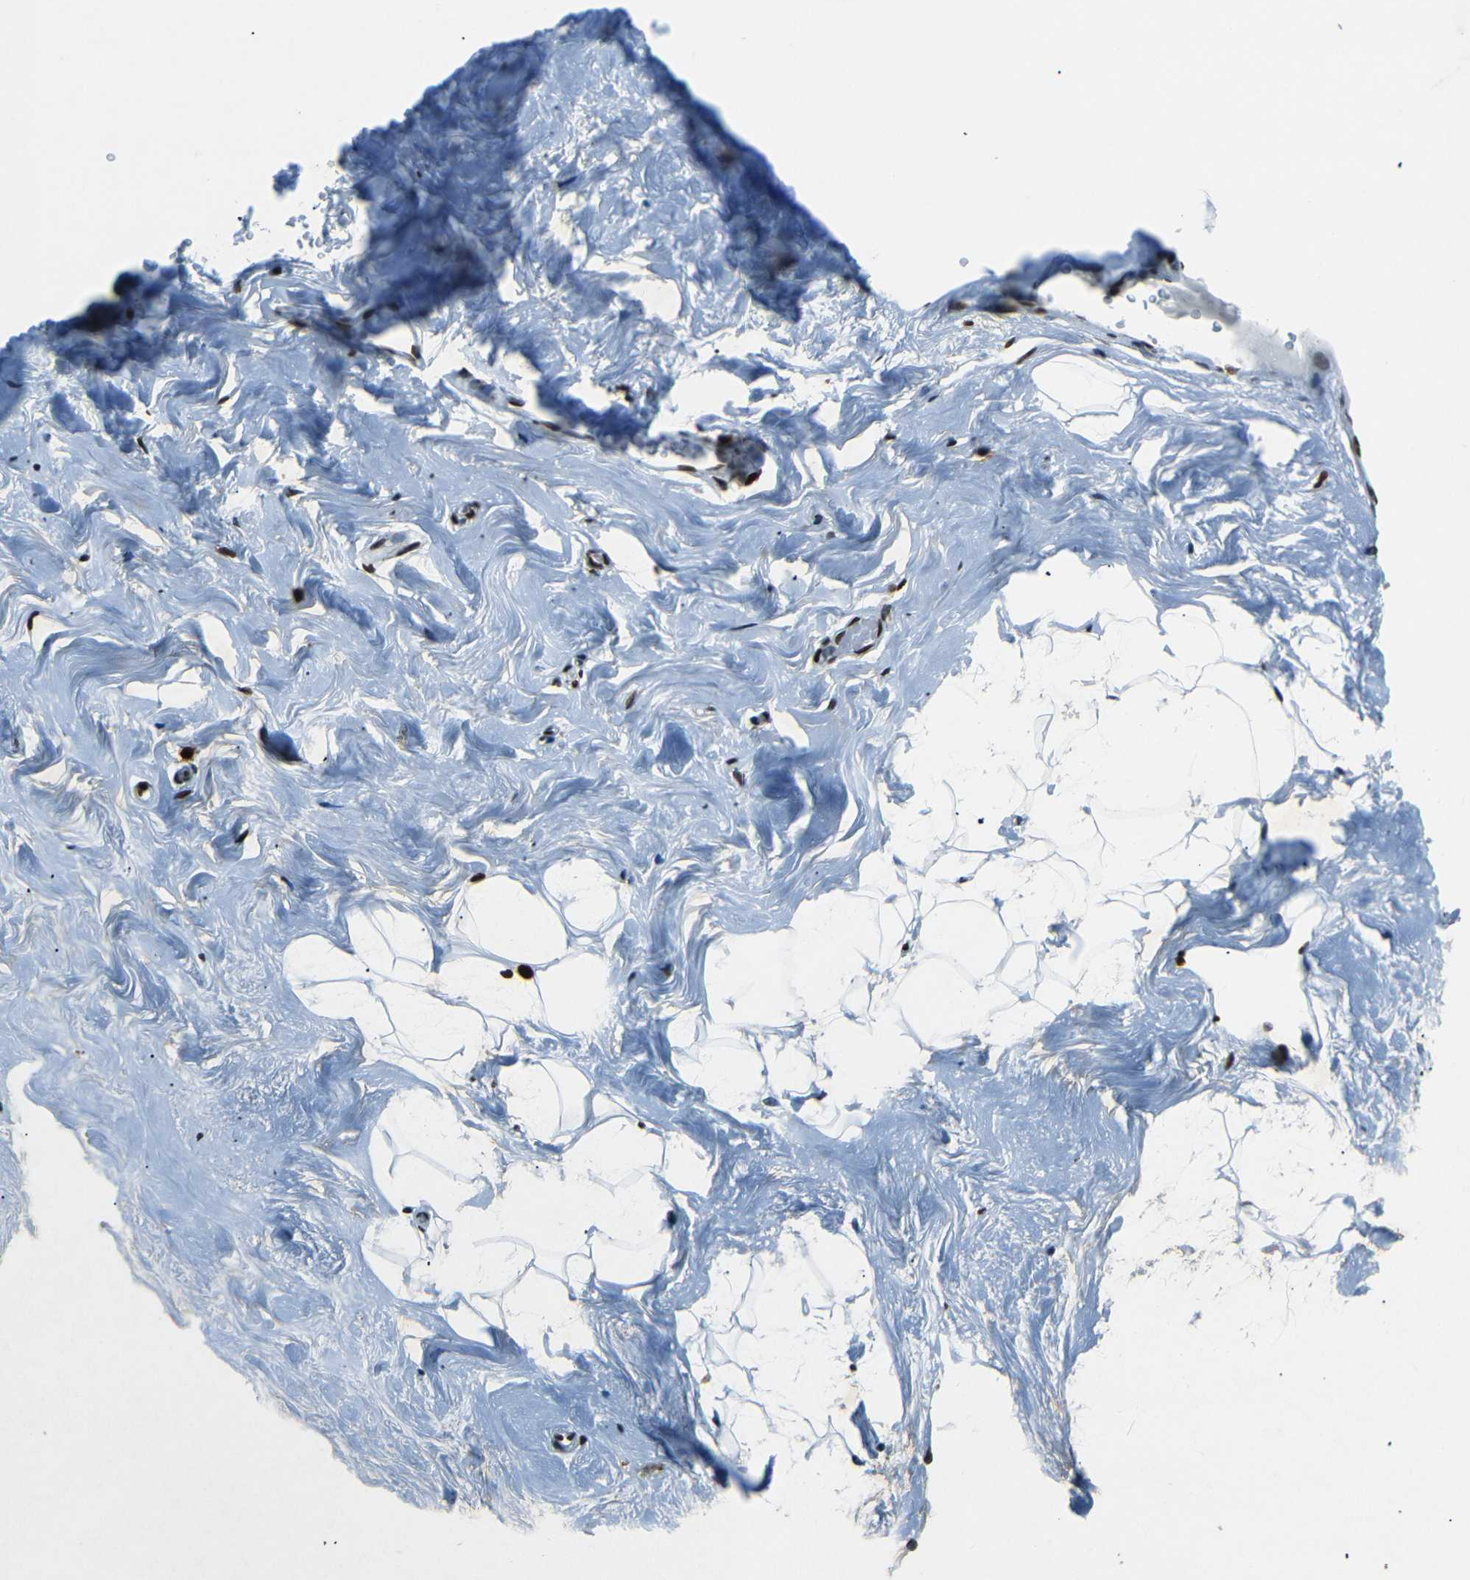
{"staining": {"intensity": "strong", "quantity": ">75%", "location": "nuclear"}, "tissue": "breast", "cell_type": "Adipocytes", "image_type": "normal", "snomed": [{"axis": "morphology", "description": "Normal tissue, NOS"}, {"axis": "topography", "description": "Breast"}], "caption": "A brown stain labels strong nuclear expression of a protein in adipocytes of normal breast.", "gene": "HMGN1", "patient": {"sex": "female", "age": 75}}